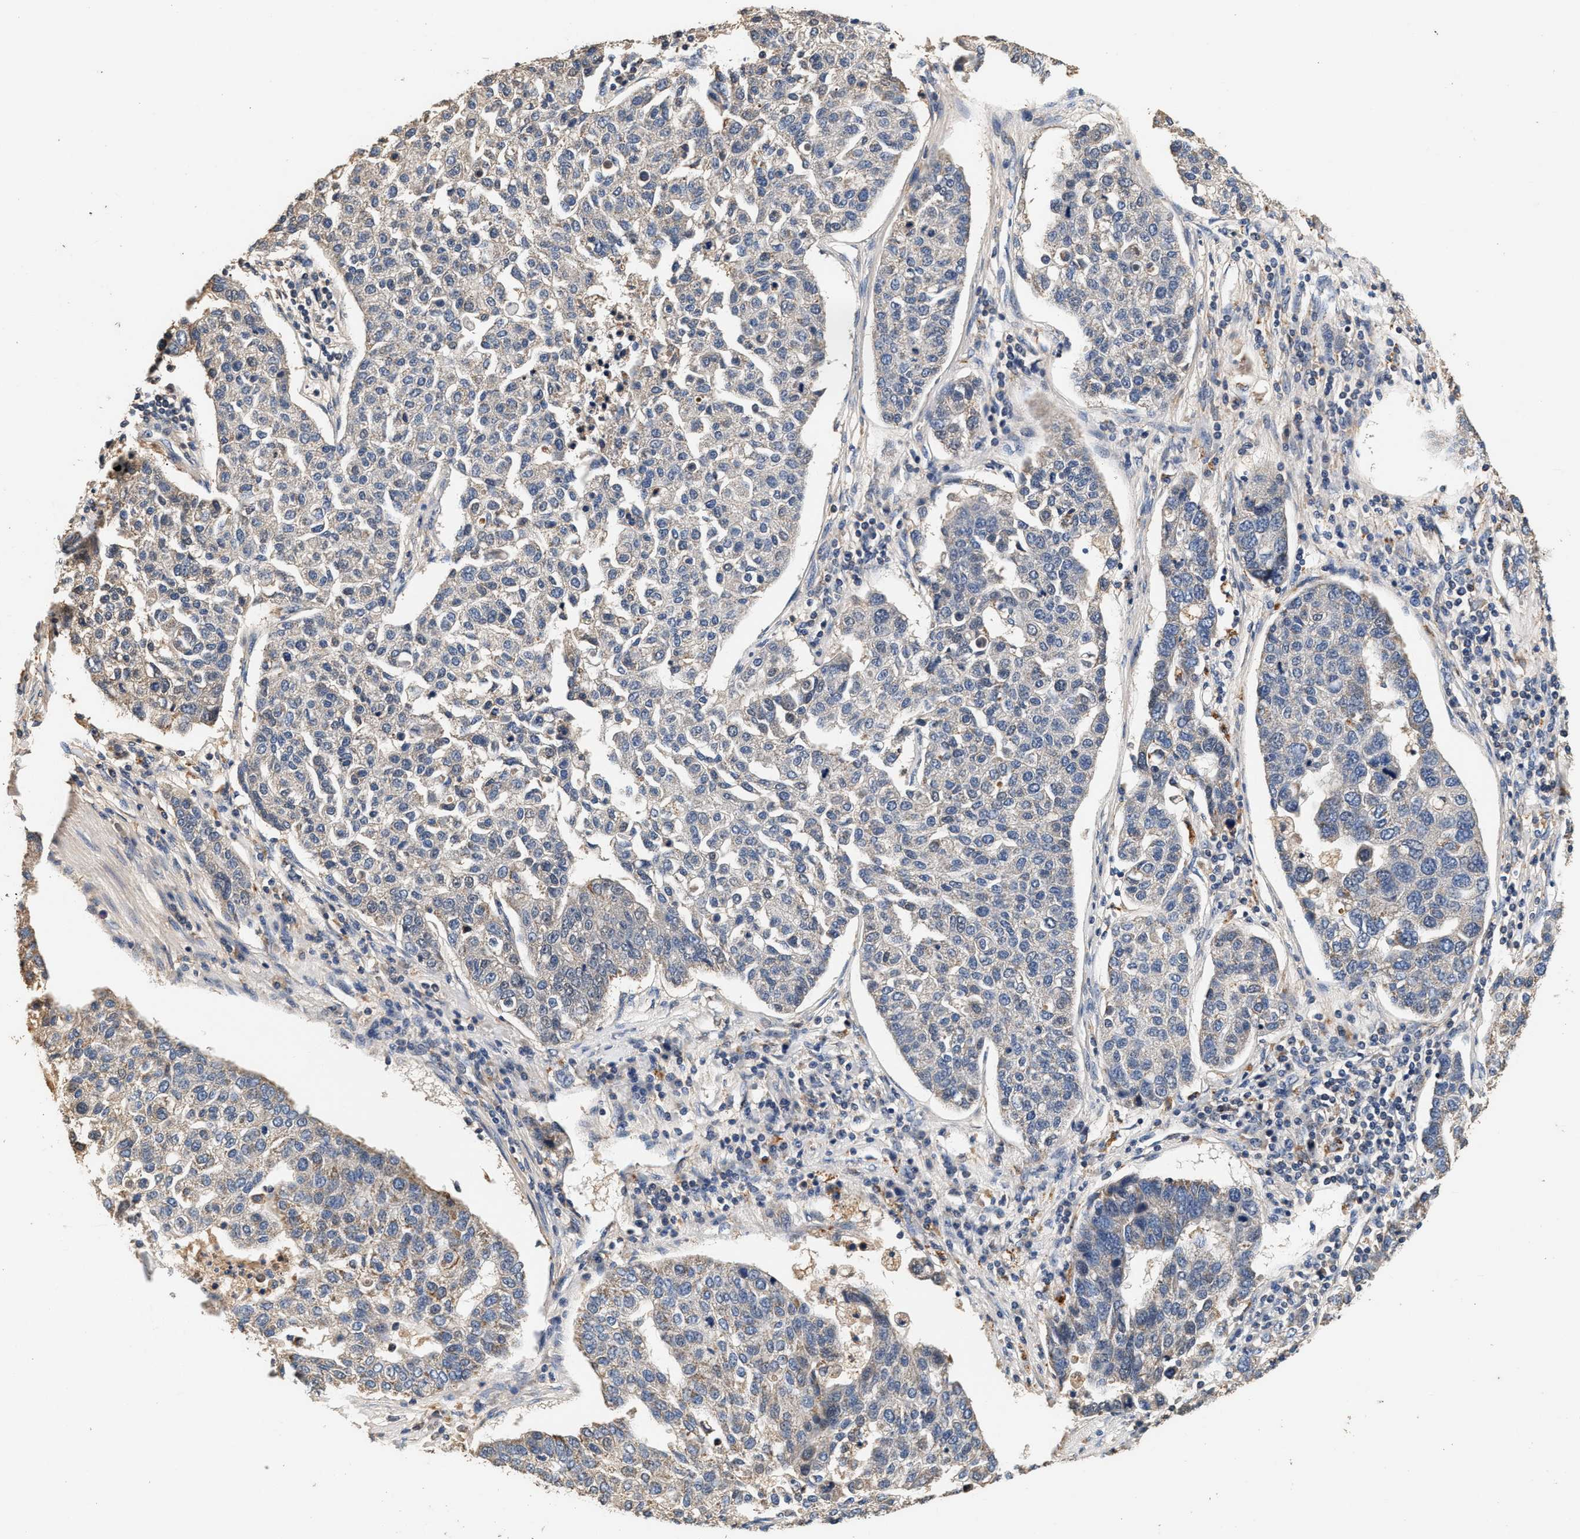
{"staining": {"intensity": "negative", "quantity": "none", "location": "none"}, "tissue": "pancreatic cancer", "cell_type": "Tumor cells", "image_type": "cancer", "snomed": [{"axis": "morphology", "description": "Adenocarcinoma, NOS"}, {"axis": "topography", "description": "Pancreas"}], "caption": "Immunohistochemistry micrograph of neoplastic tissue: pancreatic adenocarcinoma stained with DAB (3,3'-diaminobenzidine) shows no significant protein expression in tumor cells.", "gene": "PTGR3", "patient": {"sex": "female", "age": 61}}